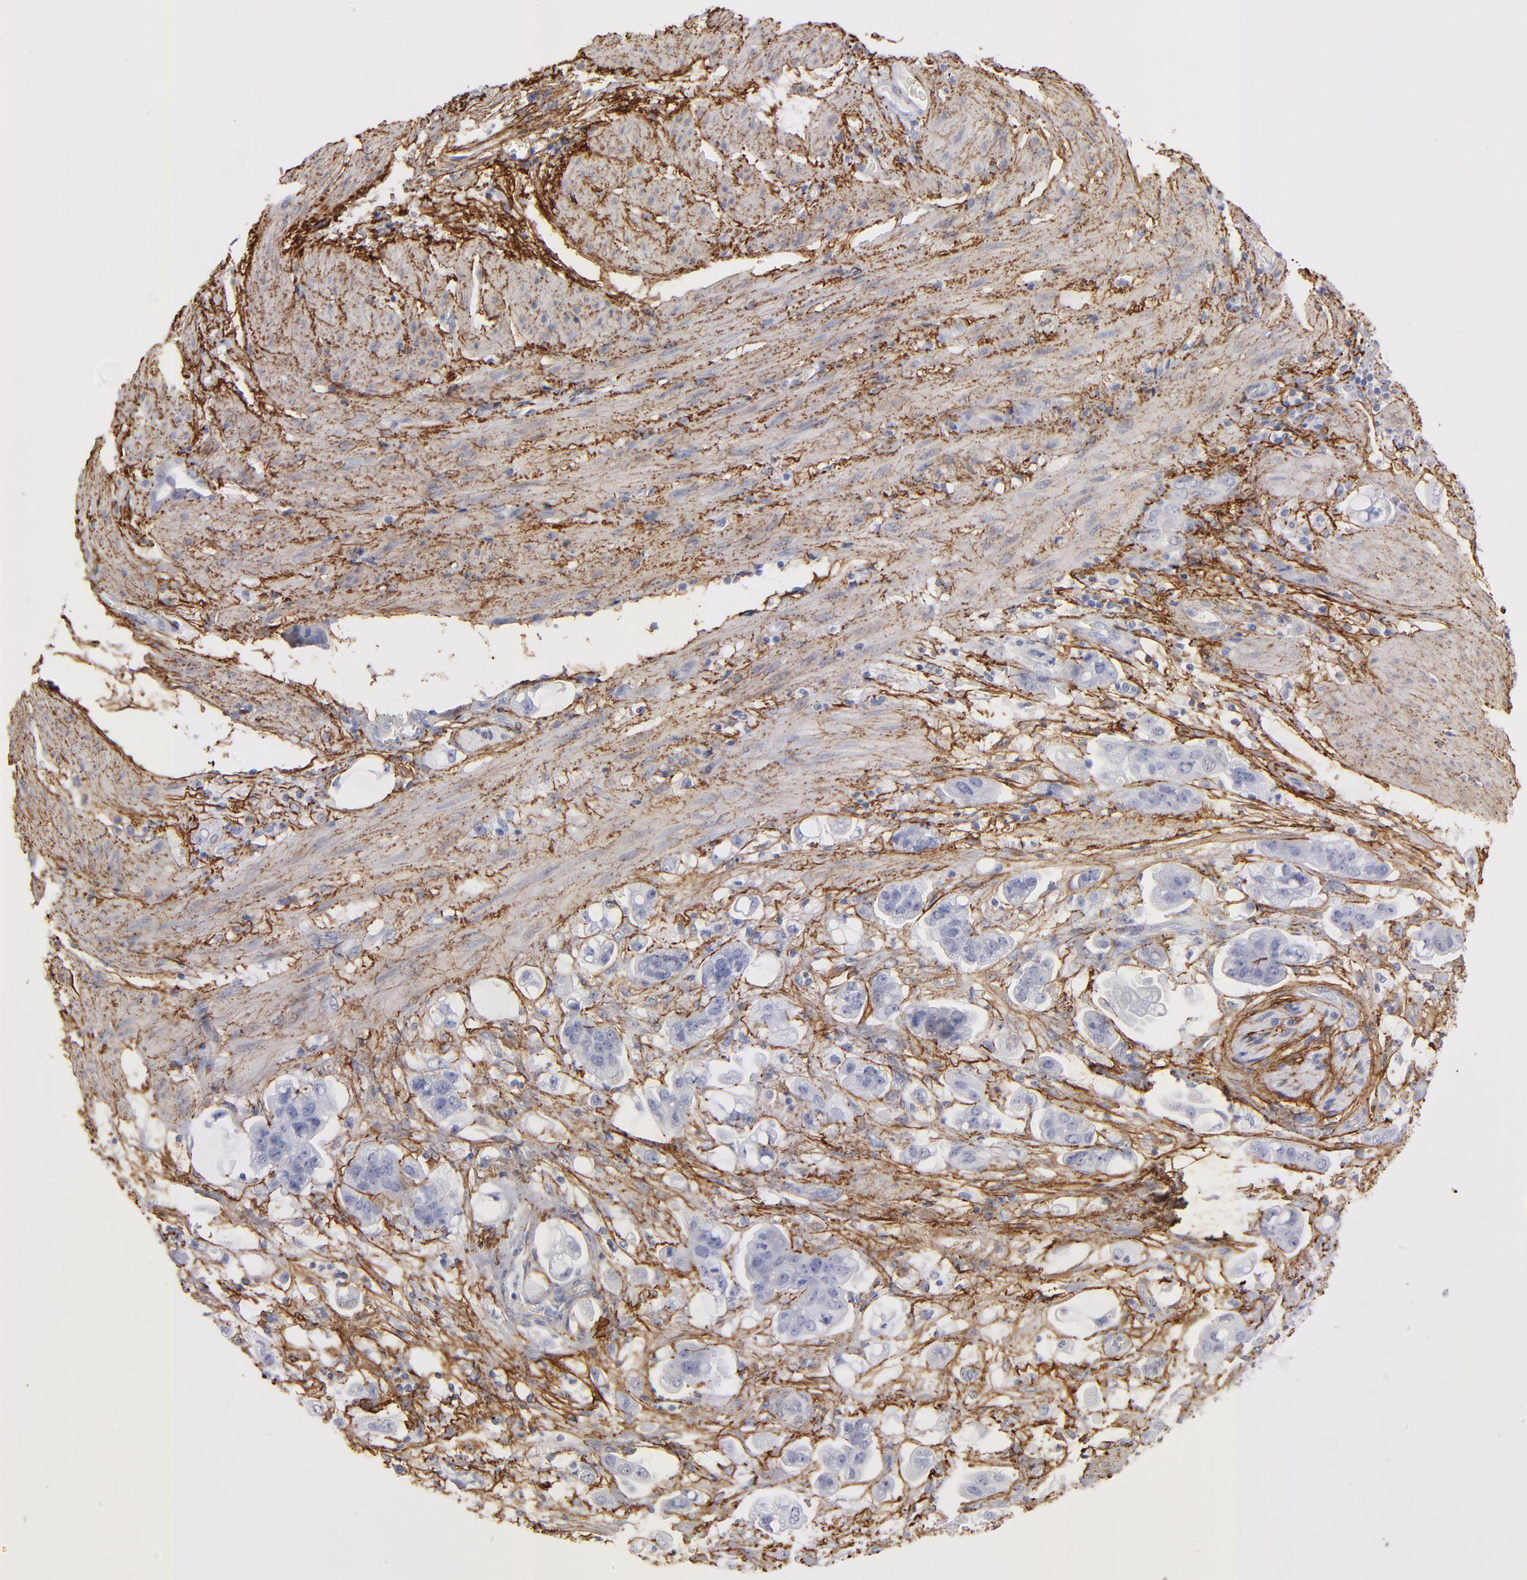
{"staining": {"intensity": "negative", "quantity": "none", "location": "none"}, "tissue": "stomach cancer", "cell_type": "Tumor cells", "image_type": "cancer", "snomed": [{"axis": "morphology", "description": "Adenocarcinoma, NOS"}, {"axis": "topography", "description": "Stomach"}], "caption": "Micrograph shows no significant protein expression in tumor cells of stomach adenocarcinoma. The staining is performed using DAB (3,3'-diaminobenzidine) brown chromogen with nuclei counter-stained in using hematoxylin.", "gene": "EMILIN1", "patient": {"sex": "male", "age": 62}}